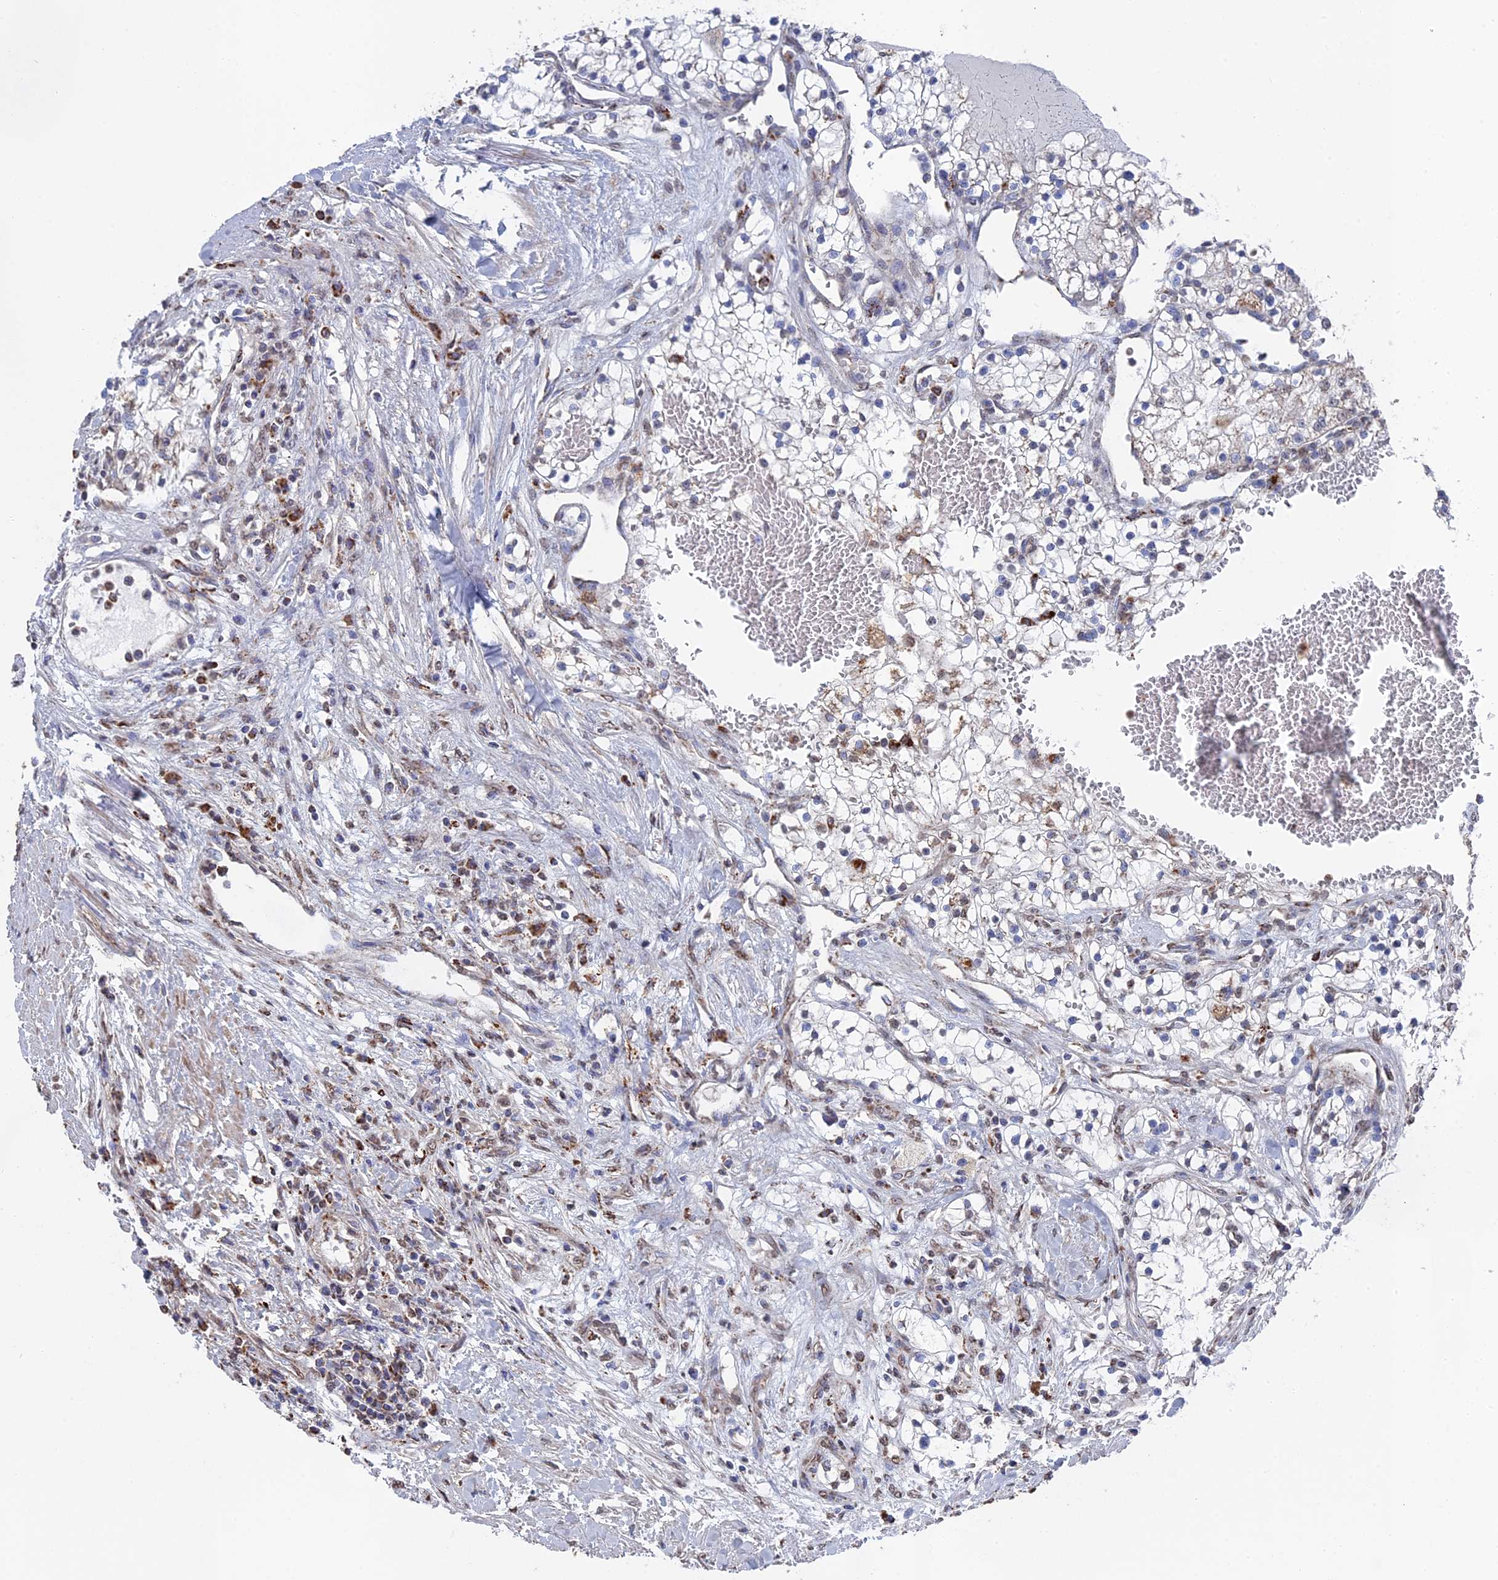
{"staining": {"intensity": "weak", "quantity": "<25%", "location": "nuclear"}, "tissue": "renal cancer", "cell_type": "Tumor cells", "image_type": "cancer", "snomed": [{"axis": "morphology", "description": "Normal tissue, NOS"}, {"axis": "morphology", "description": "Adenocarcinoma, NOS"}, {"axis": "topography", "description": "Kidney"}], "caption": "A photomicrograph of renal cancer (adenocarcinoma) stained for a protein exhibits no brown staining in tumor cells.", "gene": "SMG9", "patient": {"sex": "male", "age": 68}}